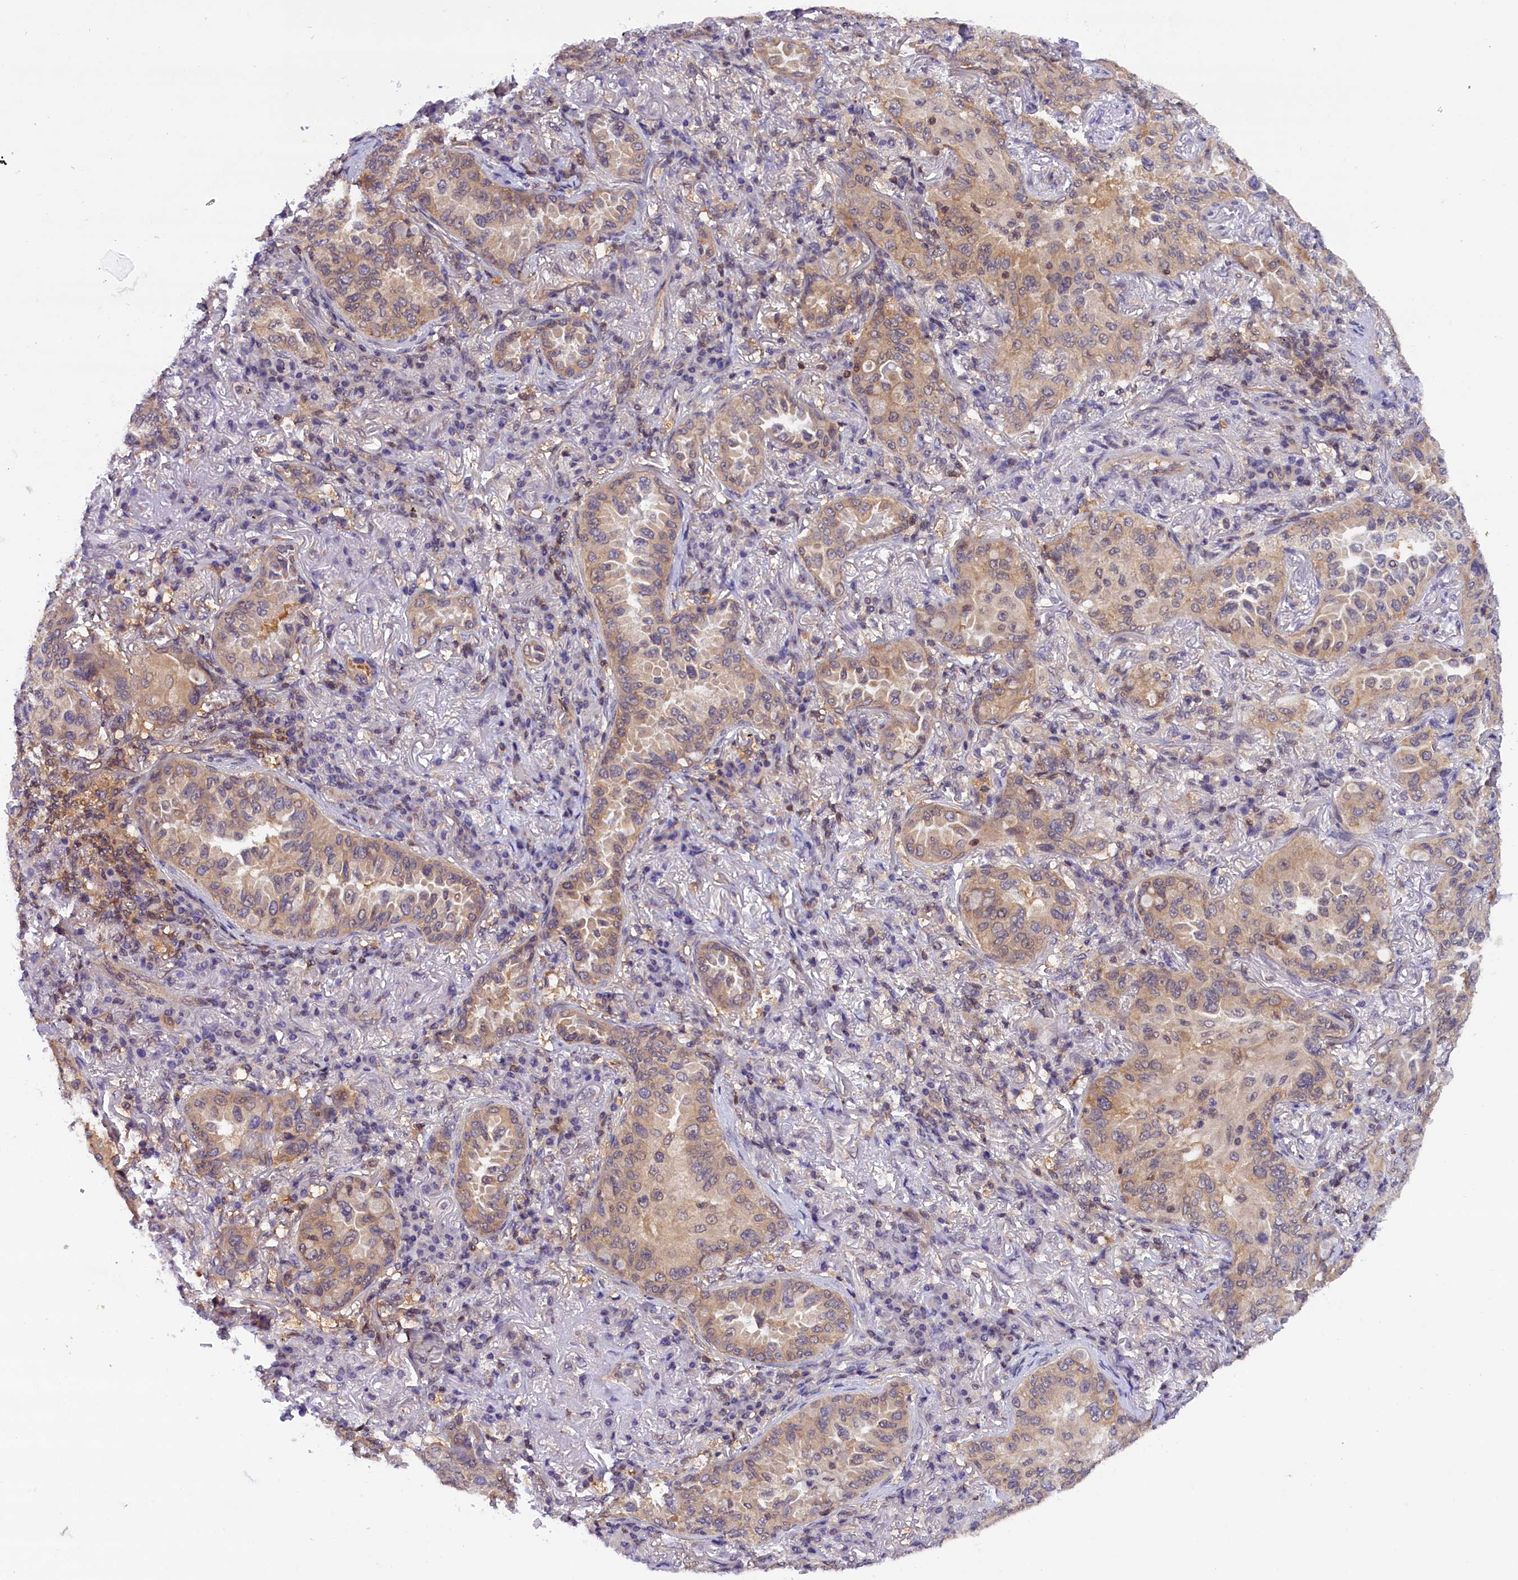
{"staining": {"intensity": "weak", "quantity": ">75%", "location": "cytoplasmic/membranous"}, "tissue": "lung cancer", "cell_type": "Tumor cells", "image_type": "cancer", "snomed": [{"axis": "morphology", "description": "Adenocarcinoma, NOS"}, {"axis": "topography", "description": "Lung"}], "caption": "Brown immunohistochemical staining in lung cancer exhibits weak cytoplasmic/membranous positivity in about >75% of tumor cells.", "gene": "TBCB", "patient": {"sex": "female", "age": 69}}